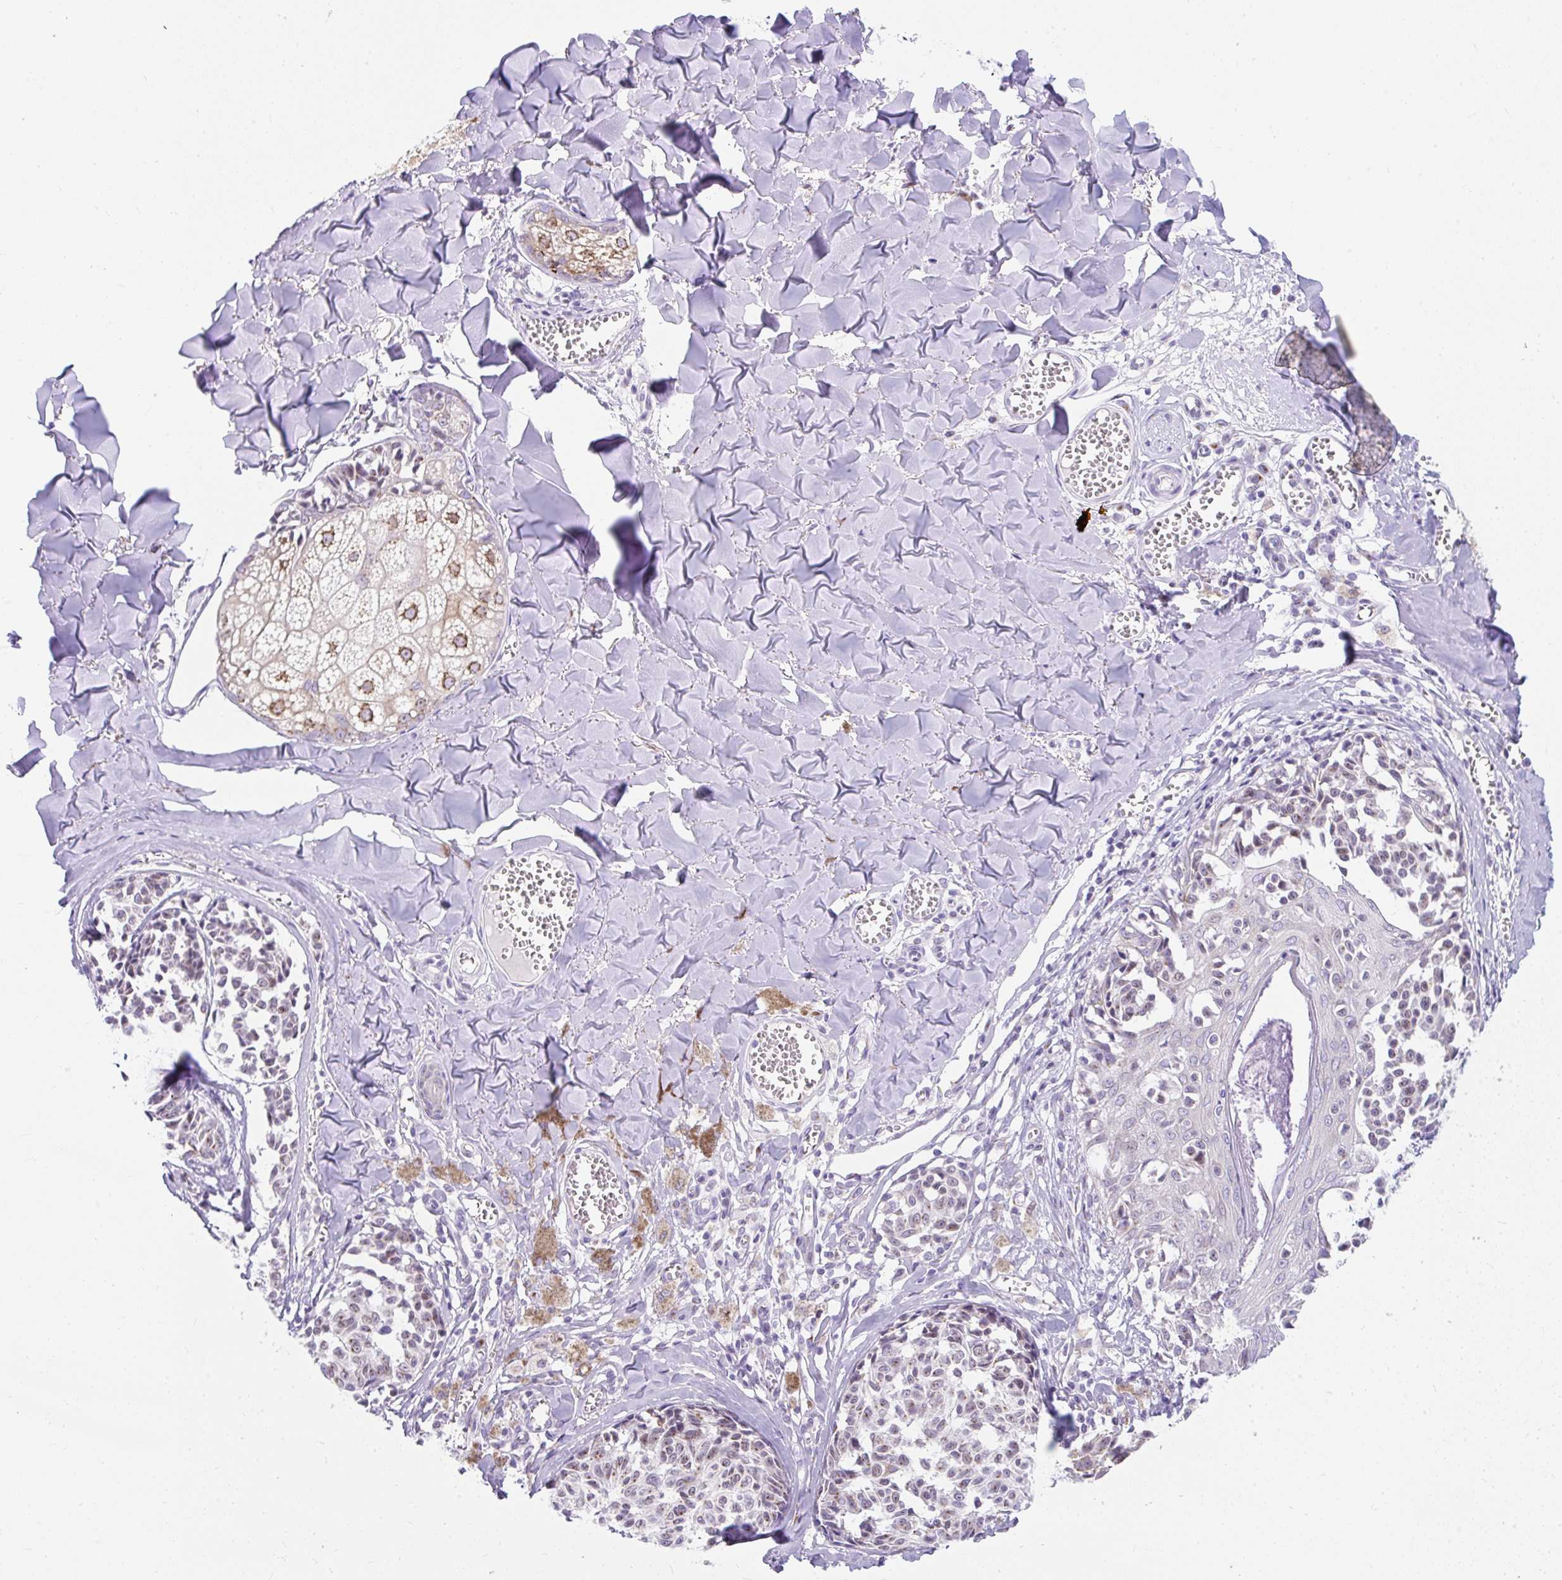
{"staining": {"intensity": "weak", "quantity": "25%-75%", "location": "cytoplasmic/membranous"}, "tissue": "melanoma", "cell_type": "Tumor cells", "image_type": "cancer", "snomed": [{"axis": "morphology", "description": "Malignant melanoma, NOS"}, {"axis": "topography", "description": "Skin"}], "caption": "Immunohistochemical staining of human malignant melanoma demonstrates low levels of weak cytoplasmic/membranous protein positivity in about 25%-75% of tumor cells.", "gene": "GOLGA8A", "patient": {"sex": "female", "age": 43}}